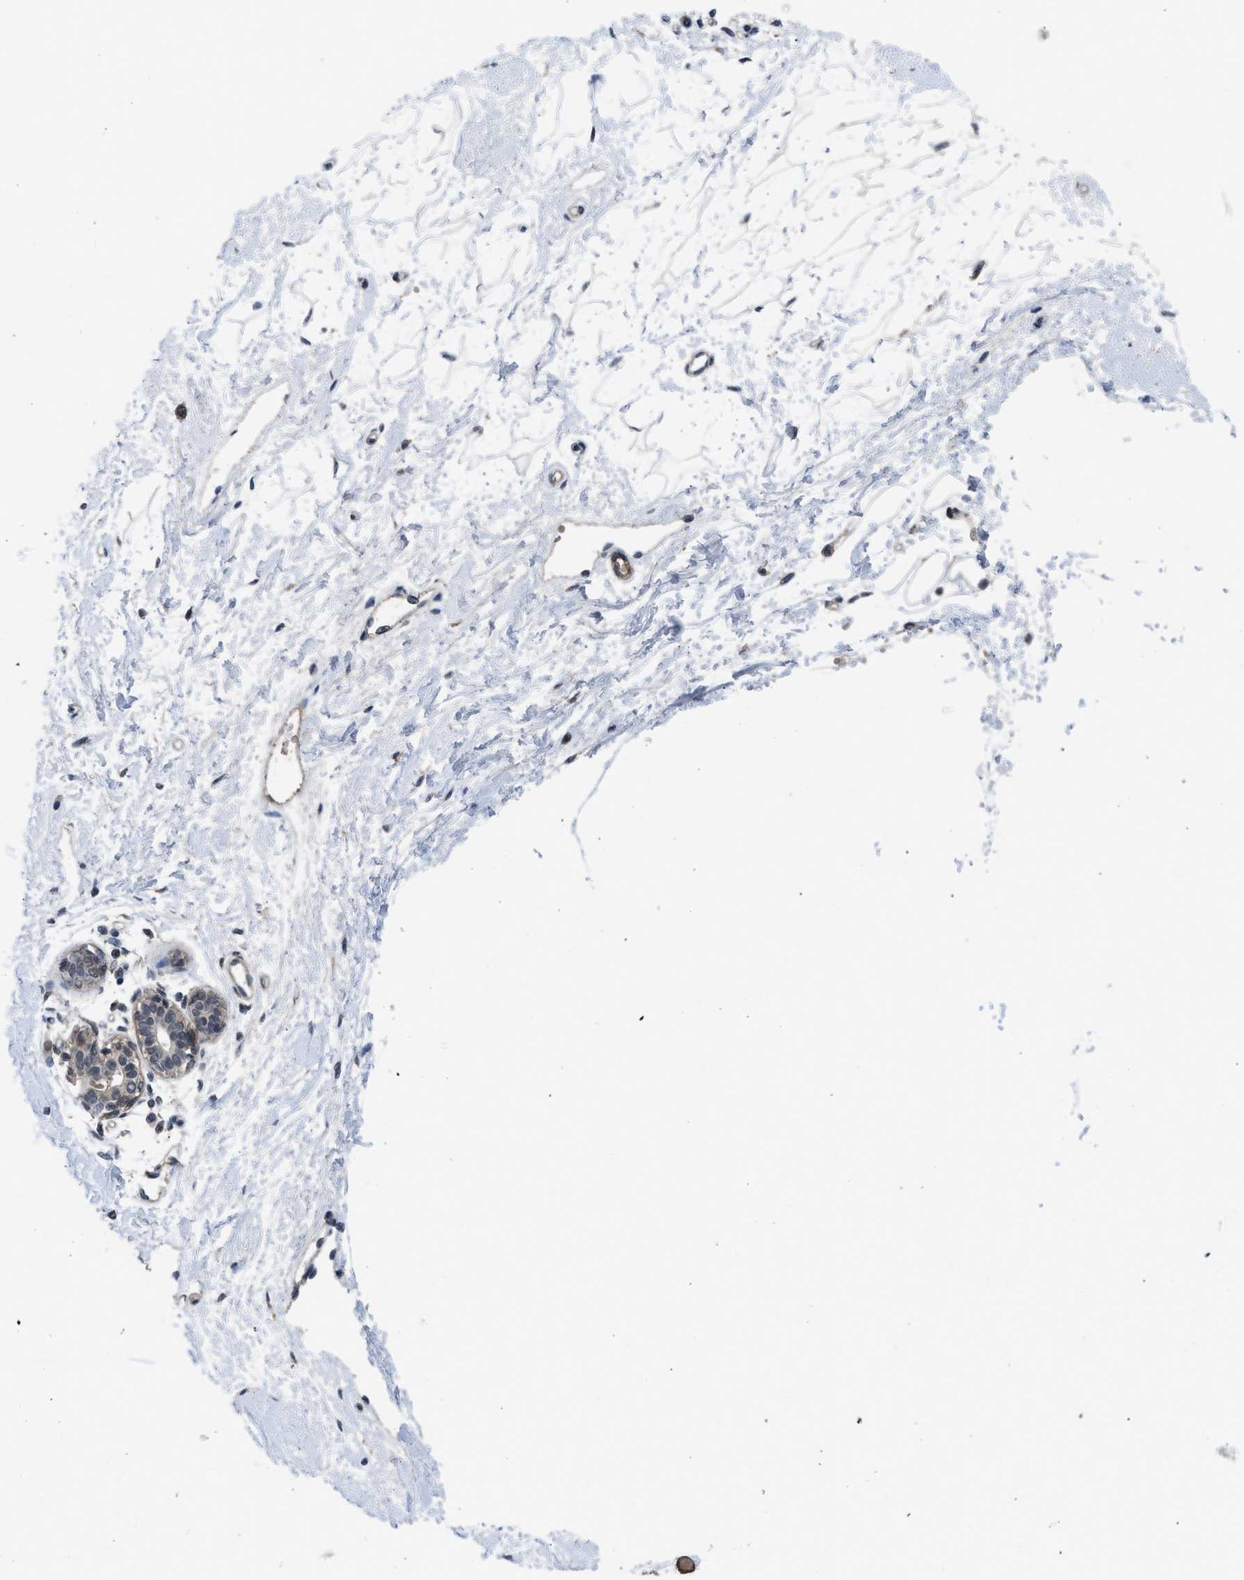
{"staining": {"intensity": "weak", "quantity": "25%-75%", "location": "nuclear"}, "tissue": "breast", "cell_type": "Adipocytes", "image_type": "normal", "snomed": [{"axis": "morphology", "description": "Normal tissue, NOS"}, {"axis": "topography", "description": "Breast"}], "caption": "A high-resolution photomicrograph shows IHC staining of normal breast, which exhibits weak nuclear expression in about 25%-75% of adipocytes.", "gene": "TERF2IP", "patient": {"sex": "female", "age": 45}}